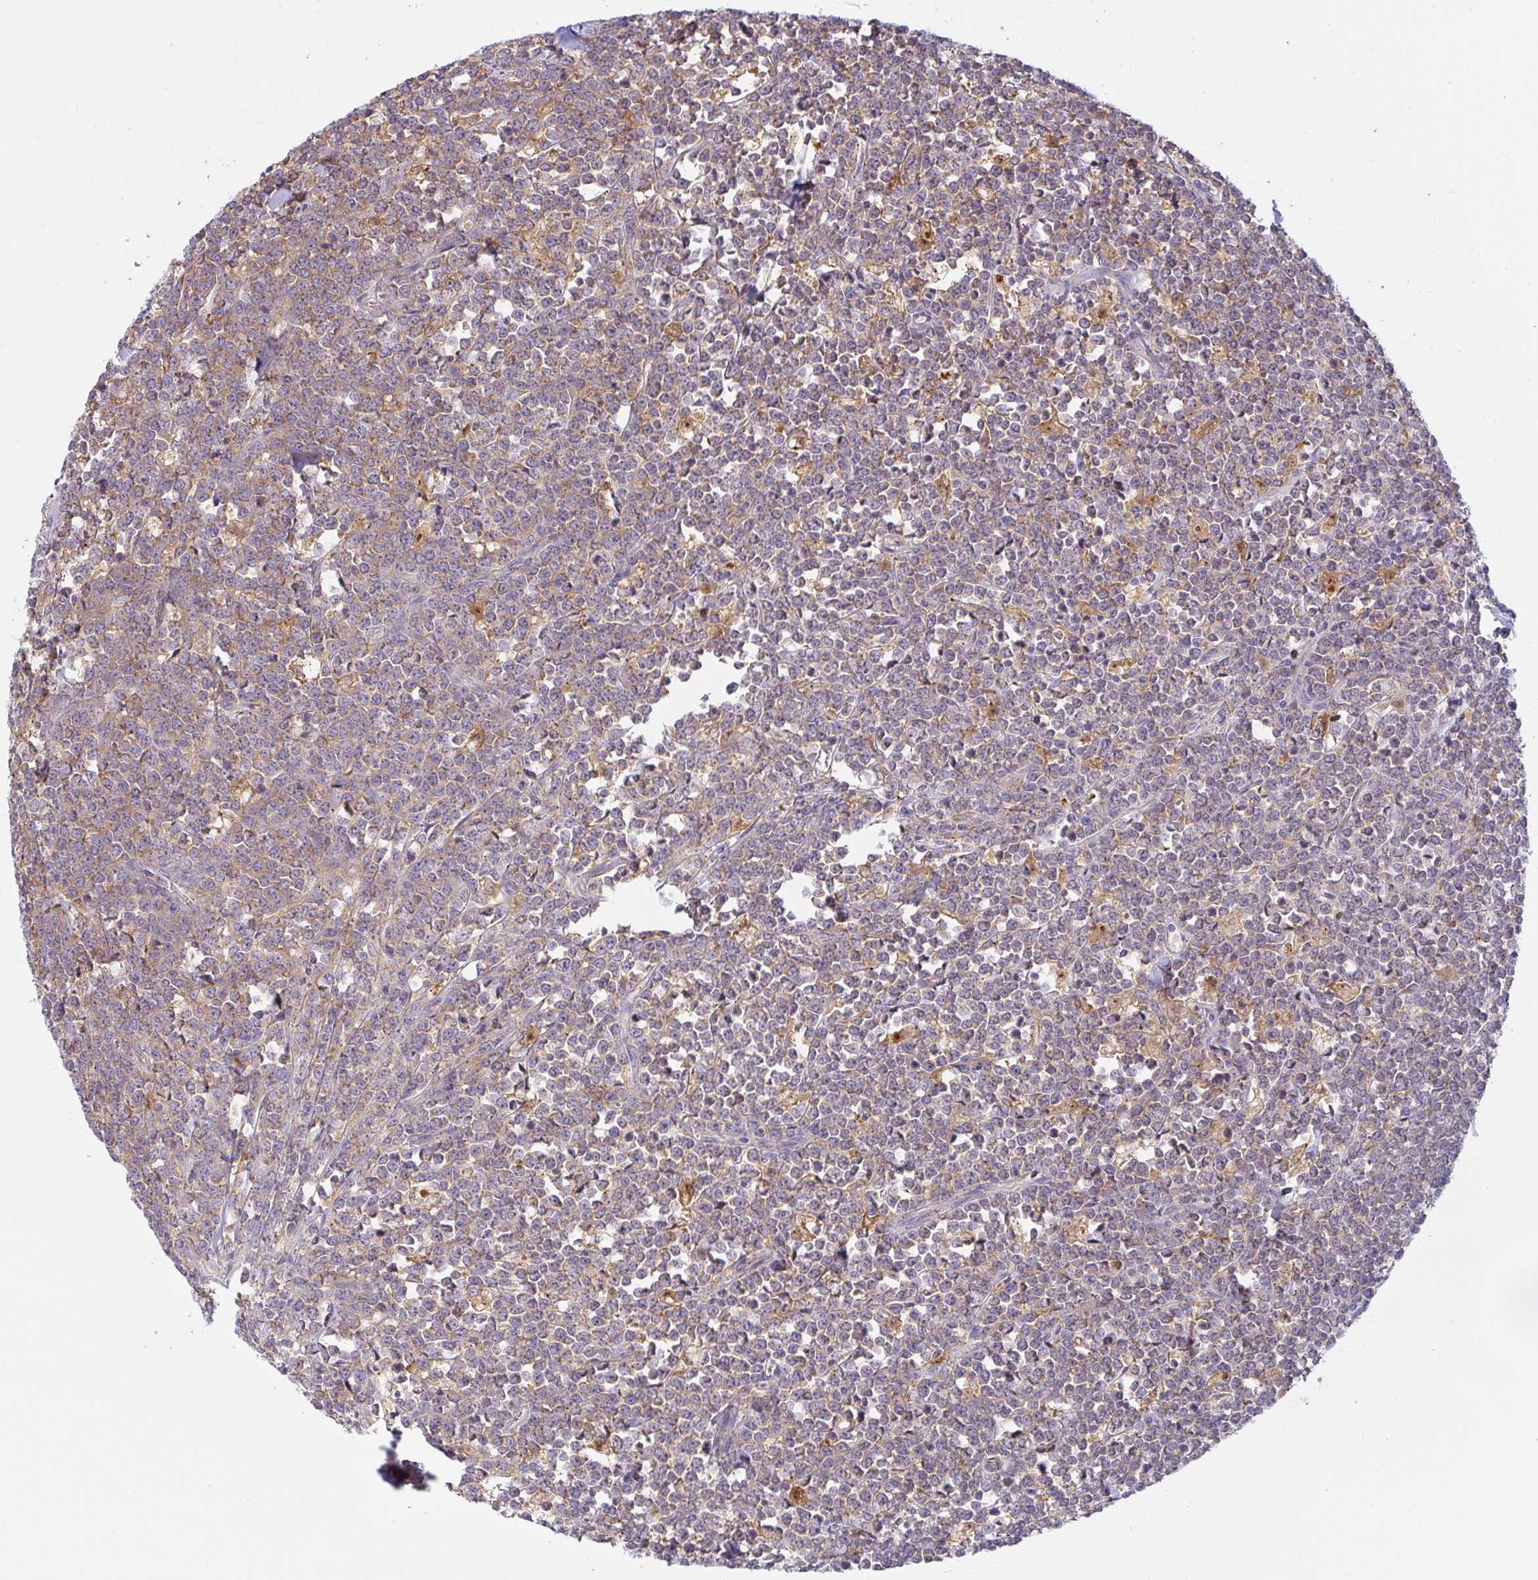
{"staining": {"intensity": "weak", "quantity": "25%-75%", "location": "cytoplasmic/membranous"}, "tissue": "lymphoma", "cell_type": "Tumor cells", "image_type": "cancer", "snomed": [{"axis": "morphology", "description": "Malignant lymphoma, non-Hodgkin's type, High grade"}, {"axis": "topography", "description": "Small intestine"}, {"axis": "topography", "description": "Colon"}], "caption": "Lymphoma tissue exhibits weak cytoplasmic/membranous positivity in about 25%-75% of tumor cells", "gene": "SNX5", "patient": {"sex": "male", "age": 8}}